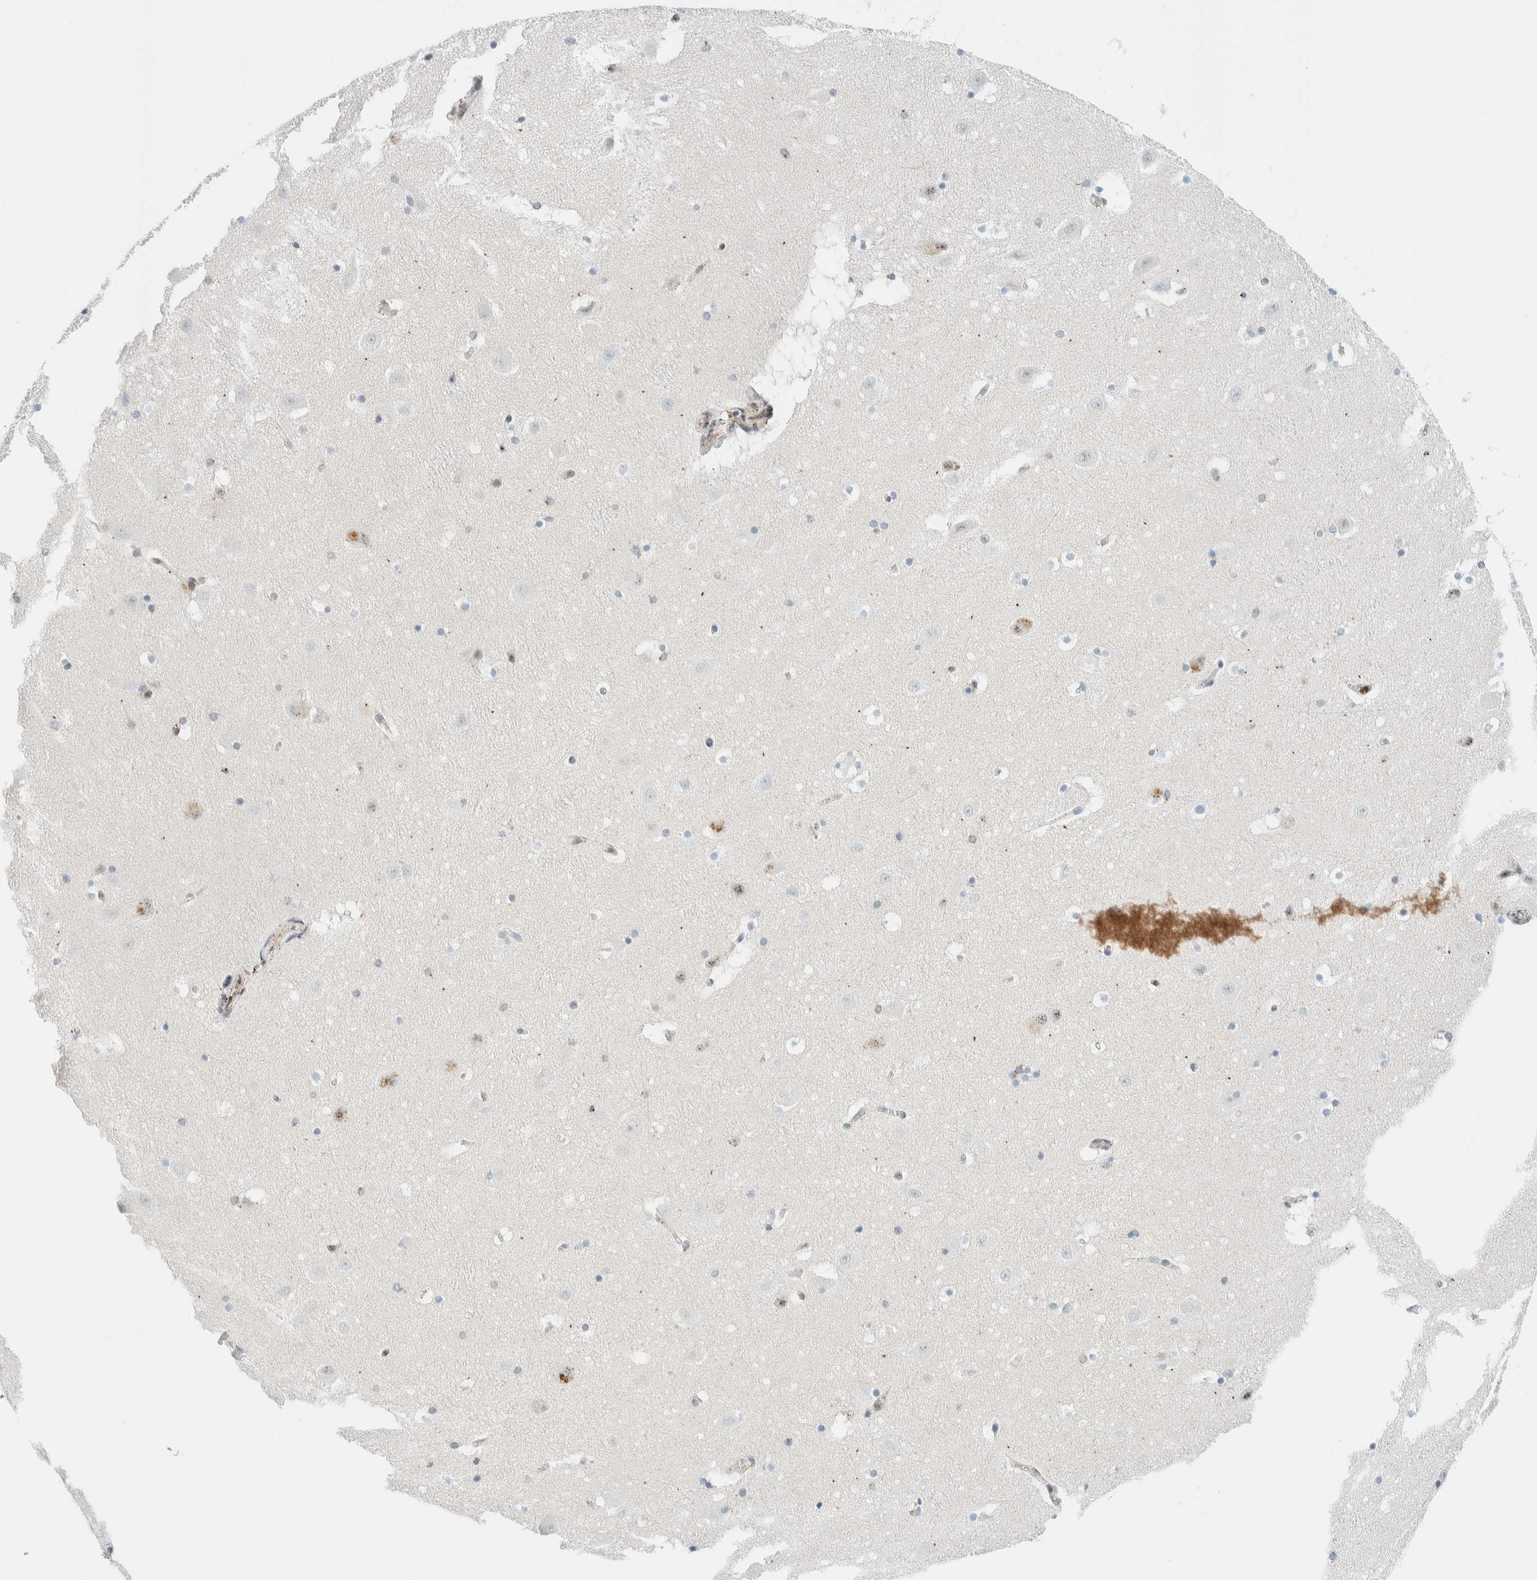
{"staining": {"intensity": "negative", "quantity": "none", "location": "none"}, "tissue": "hippocampus", "cell_type": "Glial cells", "image_type": "normal", "snomed": [{"axis": "morphology", "description": "Normal tissue, NOS"}, {"axis": "topography", "description": "Hippocampus"}], "caption": "A histopathology image of hippocampus stained for a protein shows no brown staining in glial cells. (DAB IHC with hematoxylin counter stain).", "gene": "CYSRT1", "patient": {"sex": "male", "age": 45}}